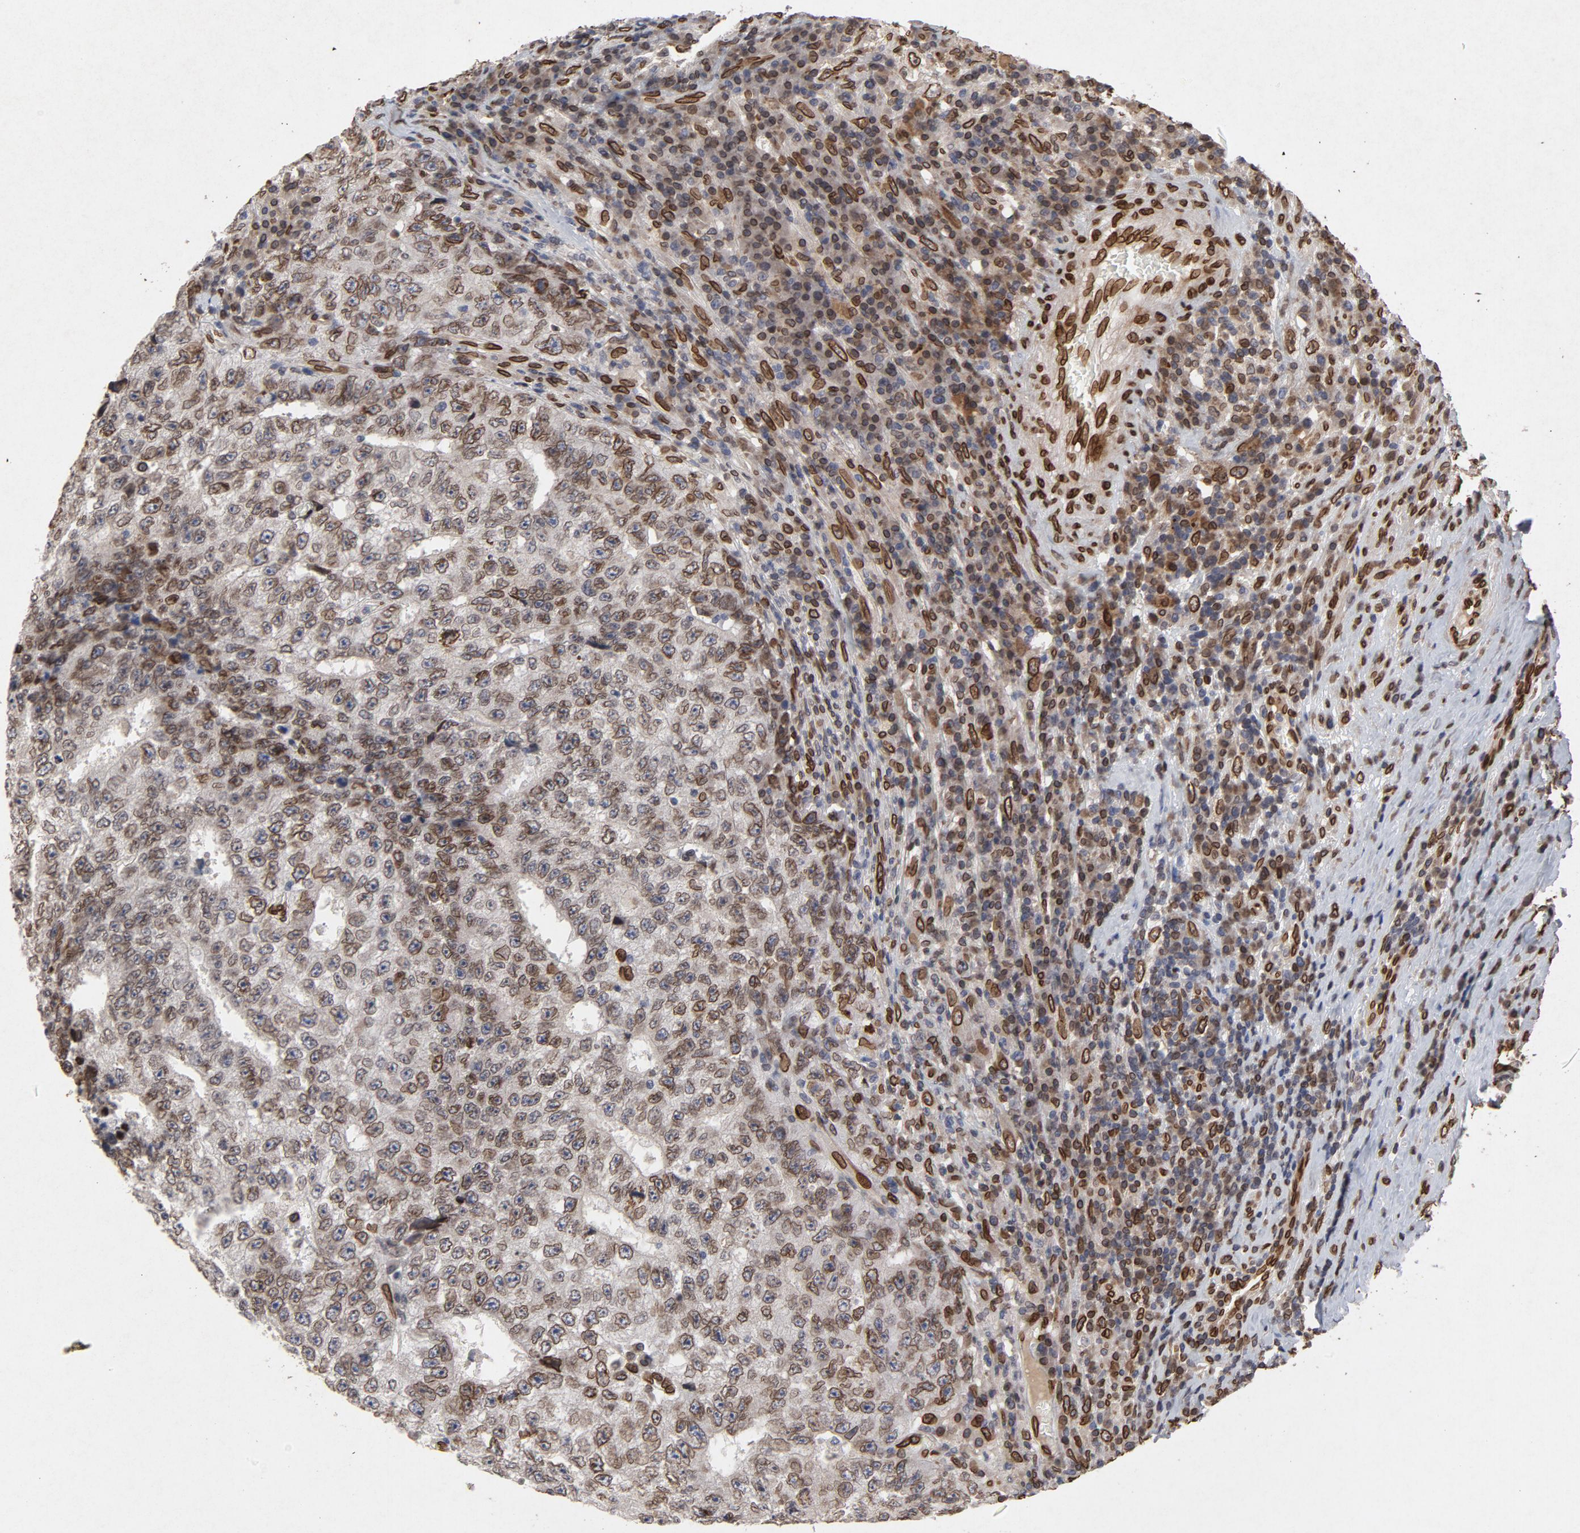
{"staining": {"intensity": "moderate", "quantity": "25%-75%", "location": "cytoplasmic/membranous,nuclear"}, "tissue": "testis cancer", "cell_type": "Tumor cells", "image_type": "cancer", "snomed": [{"axis": "morphology", "description": "Necrosis, NOS"}, {"axis": "morphology", "description": "Carcinoma, Embryonal, NOS"}, {"axis": "topography", "description": "Testis"}], "caption": "Immunohistochemistry image of human testis cancer stained for a protein (brown), which demonstrates medium levels of moderate cytoplasmic/membranous and nuclear staining in about 25%-75% of tumor cells.", "gene": "LMNA", "patient": {"sex": "male", "age": 19}}